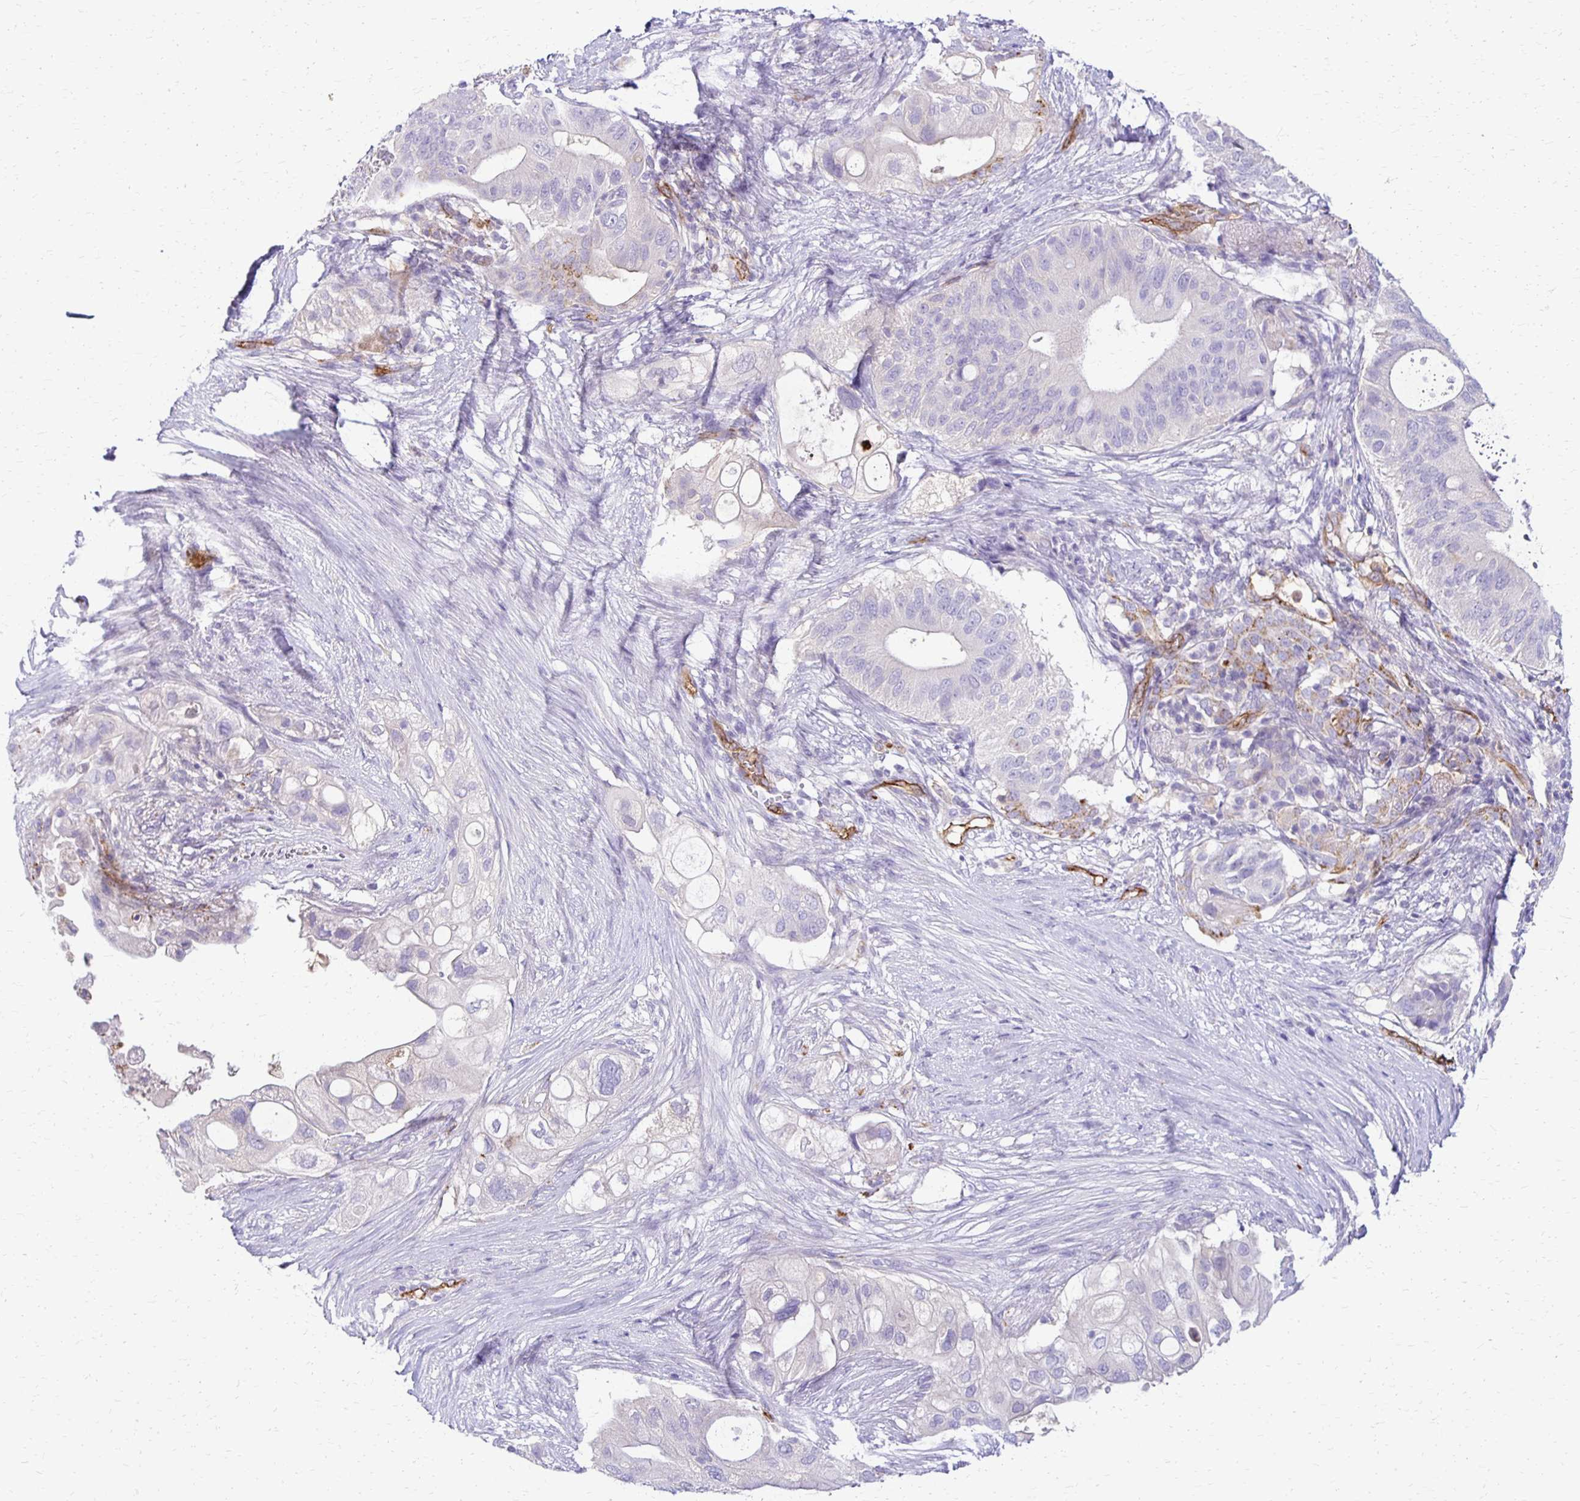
{"staining": {"intensity": "negative", "quantity": "none", "location": "none"}, "tissue": "pancreatic cancer", "cell_type": "Tumor cells", "image_type": "cancer", "snomed": [{"axis": "morphology", "description": "Adenocarcinoma, NOS"}, {"axis": "topography", "description": "Pancreas"}], "caption": "Adenocarcinoma (pancreatic) was stained to show a protein in brown. There is no significant expression in tumor cells.", "gene": "TTYH1", "patient": {"sex": "female", "age": 72}}